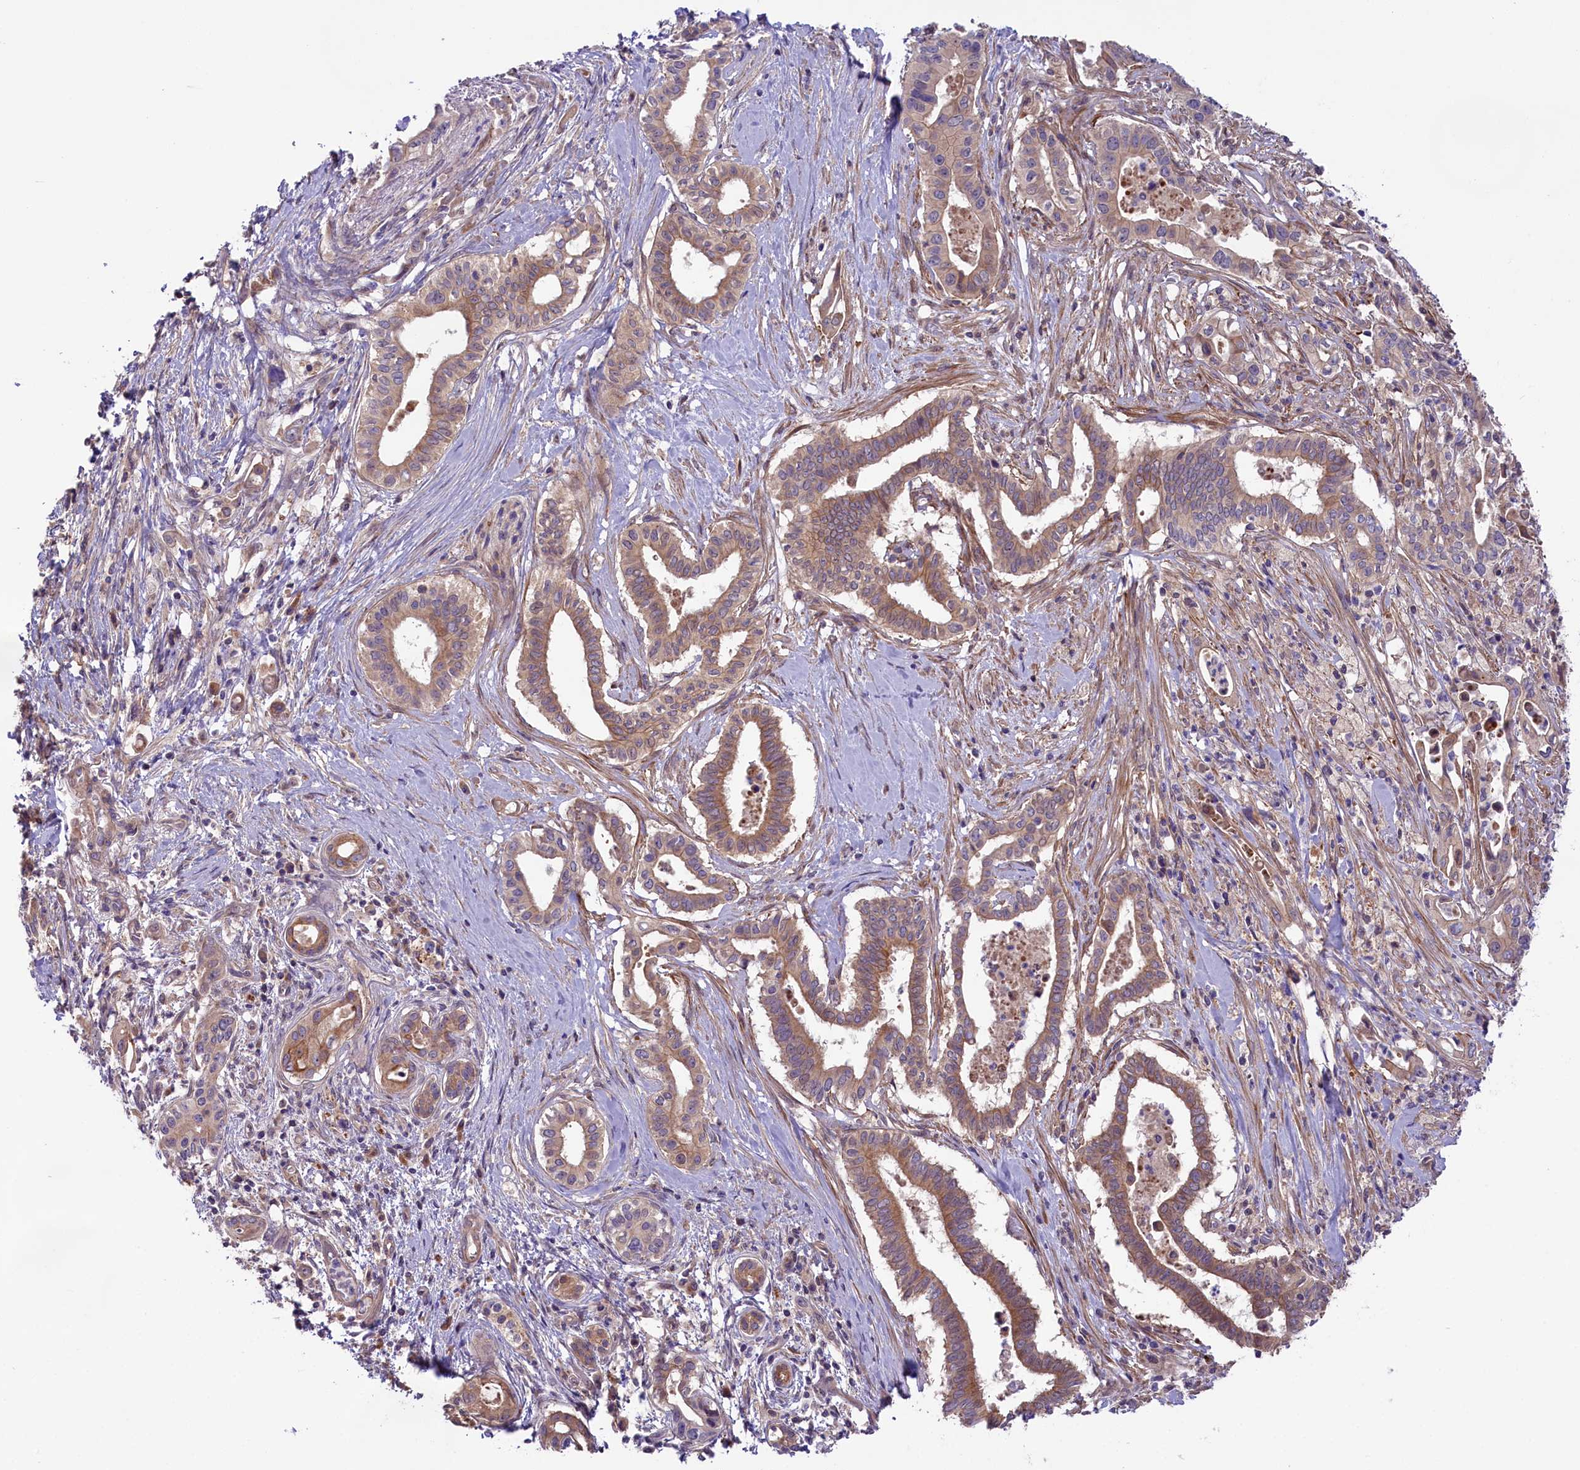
{"staining": {"intensity": "moderate", "quantity": ">75%", "location": "cytoplasmic/membranous"}, "tissue": "pancreatic cancer", "cell_type": "Tumor cells", "image_type": "cancer", "snomed": [{"axis": "morphology", "description": "Adenocarcinoma, NOS"}, {"axis": "topography", "description": "Pancreas"}], "caption": "Protein analysis of pancreatic adenocarcinoma tissue displays moderate cytoplasmic/membranous staining in approximately >75% of tumor cells. (Brightfield microscopy of DAB IHC at high magnification).", "gene": "COG8", "patient": {"sex": "female", "age": 77}}